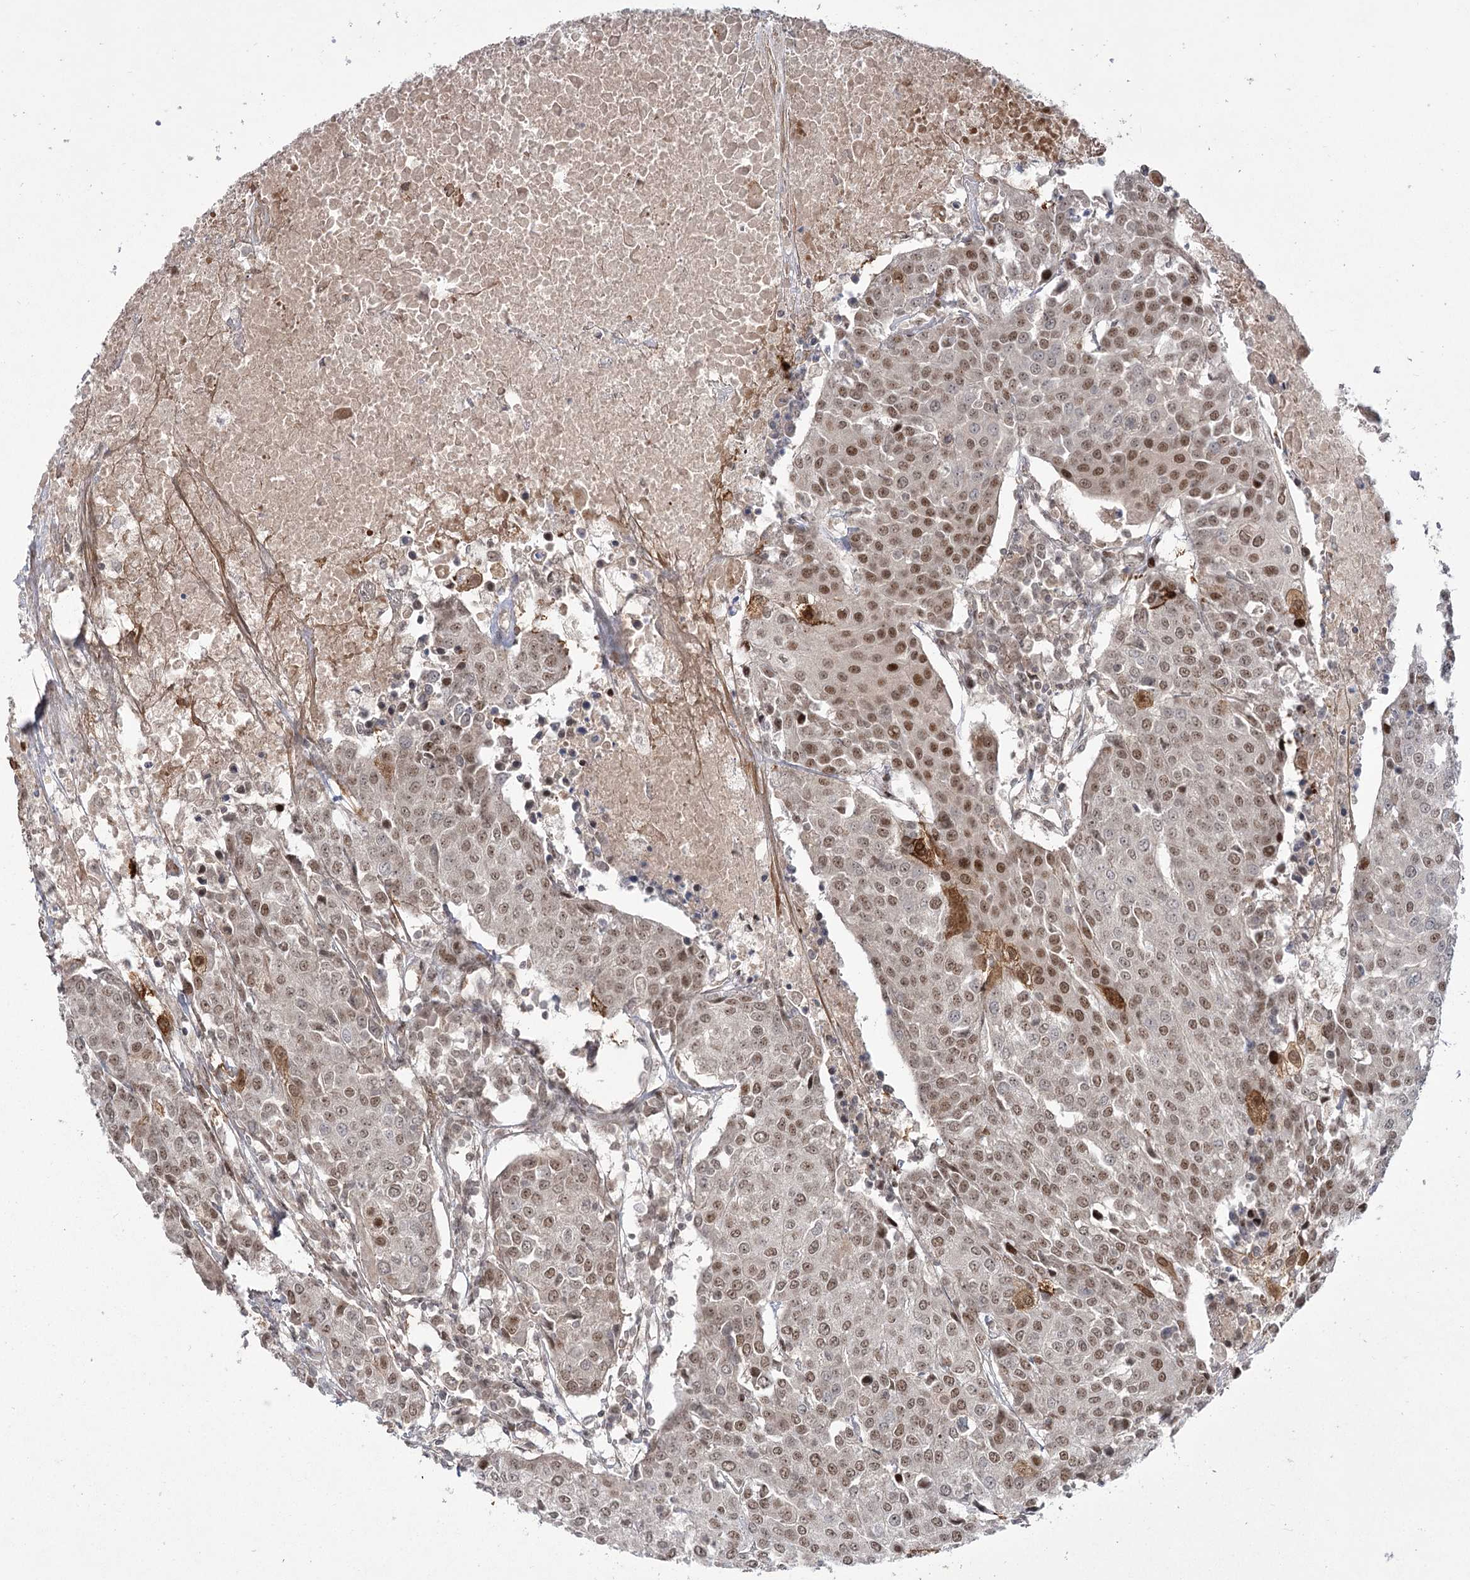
{"staining": {"intensity": "moderate", "quantity": ">75%", "location": "nuclear"}, "tissue": "urothelial cancer", "cell_type": "Tumor cells", "image_type": "cancer", "snomed": [{"axis": "morphology", "description": "Urothelial carcinoma, High grade"}, {"axis": "topography", "description": "Urinary bladder"}], "caption": "There is medium levels of moderate nuclear staining in tumor cells of high-grade urothelial carcinoma, as demonstrated by immunohistochemical staining (brown color).", "gene": "HELQ", "patient": {"sex": "female", "age": 85}}